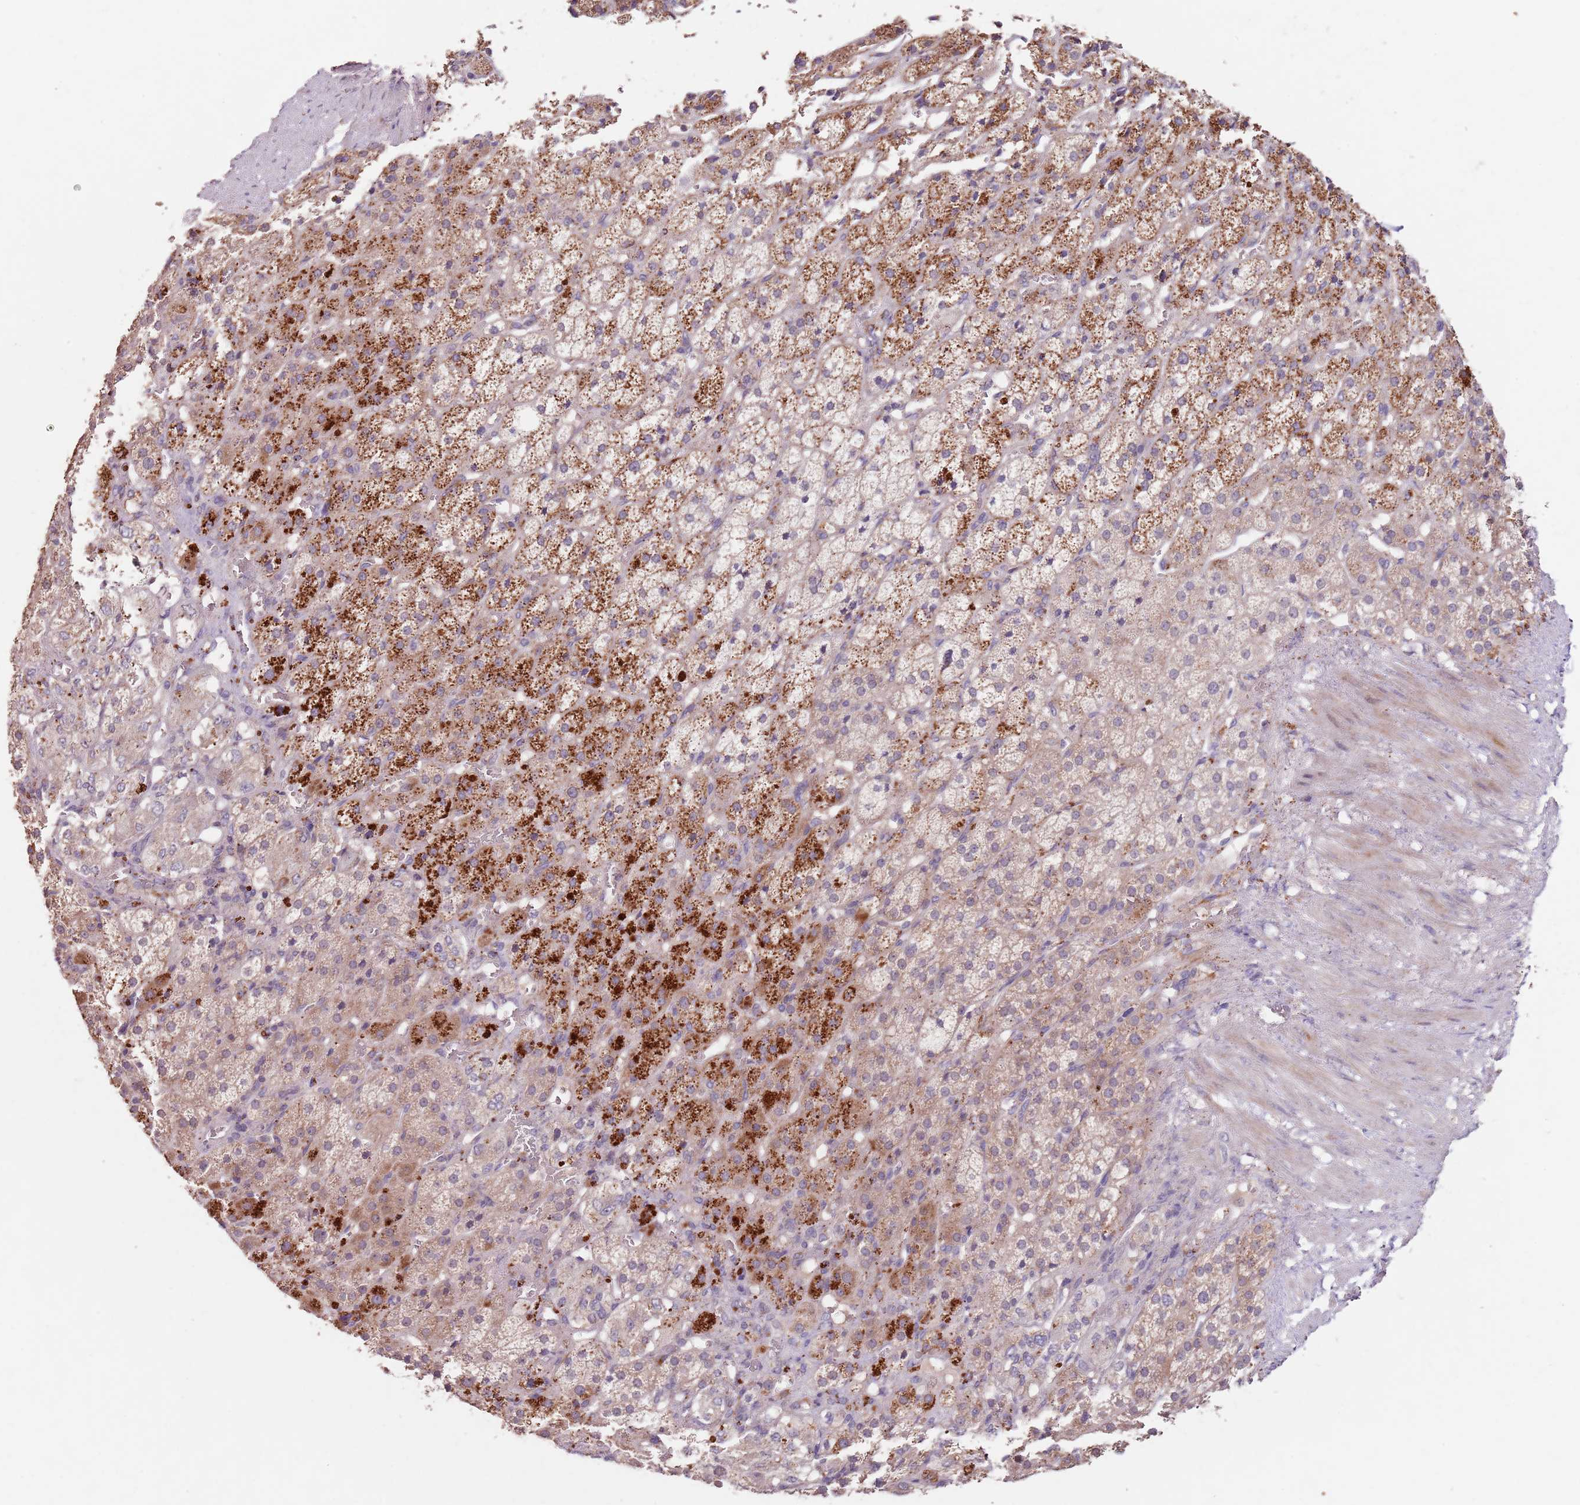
{"staining": {"intensity": "strong", "quantity": "25%-75%", "location": "cytoplasmic/membranous"}, "tissue": "adrenal gland", "cell_type": "Glandular cells", "image_type": "normal", "snomed": [{"axis": "morphology", "description": "Normal tissue, NOS"}, {"axis": "topography", "description": "Adrenal gland"}], "caption": "A micrograph showing strong cytoplasmic/membranous positivity in about 25%-75% of glandular cells in unremarkable adrenal gland, as visualized by brown immunohistochemical staining.", "gene": "NRDE2", "patient": {"sex": "female", "age": 57}}